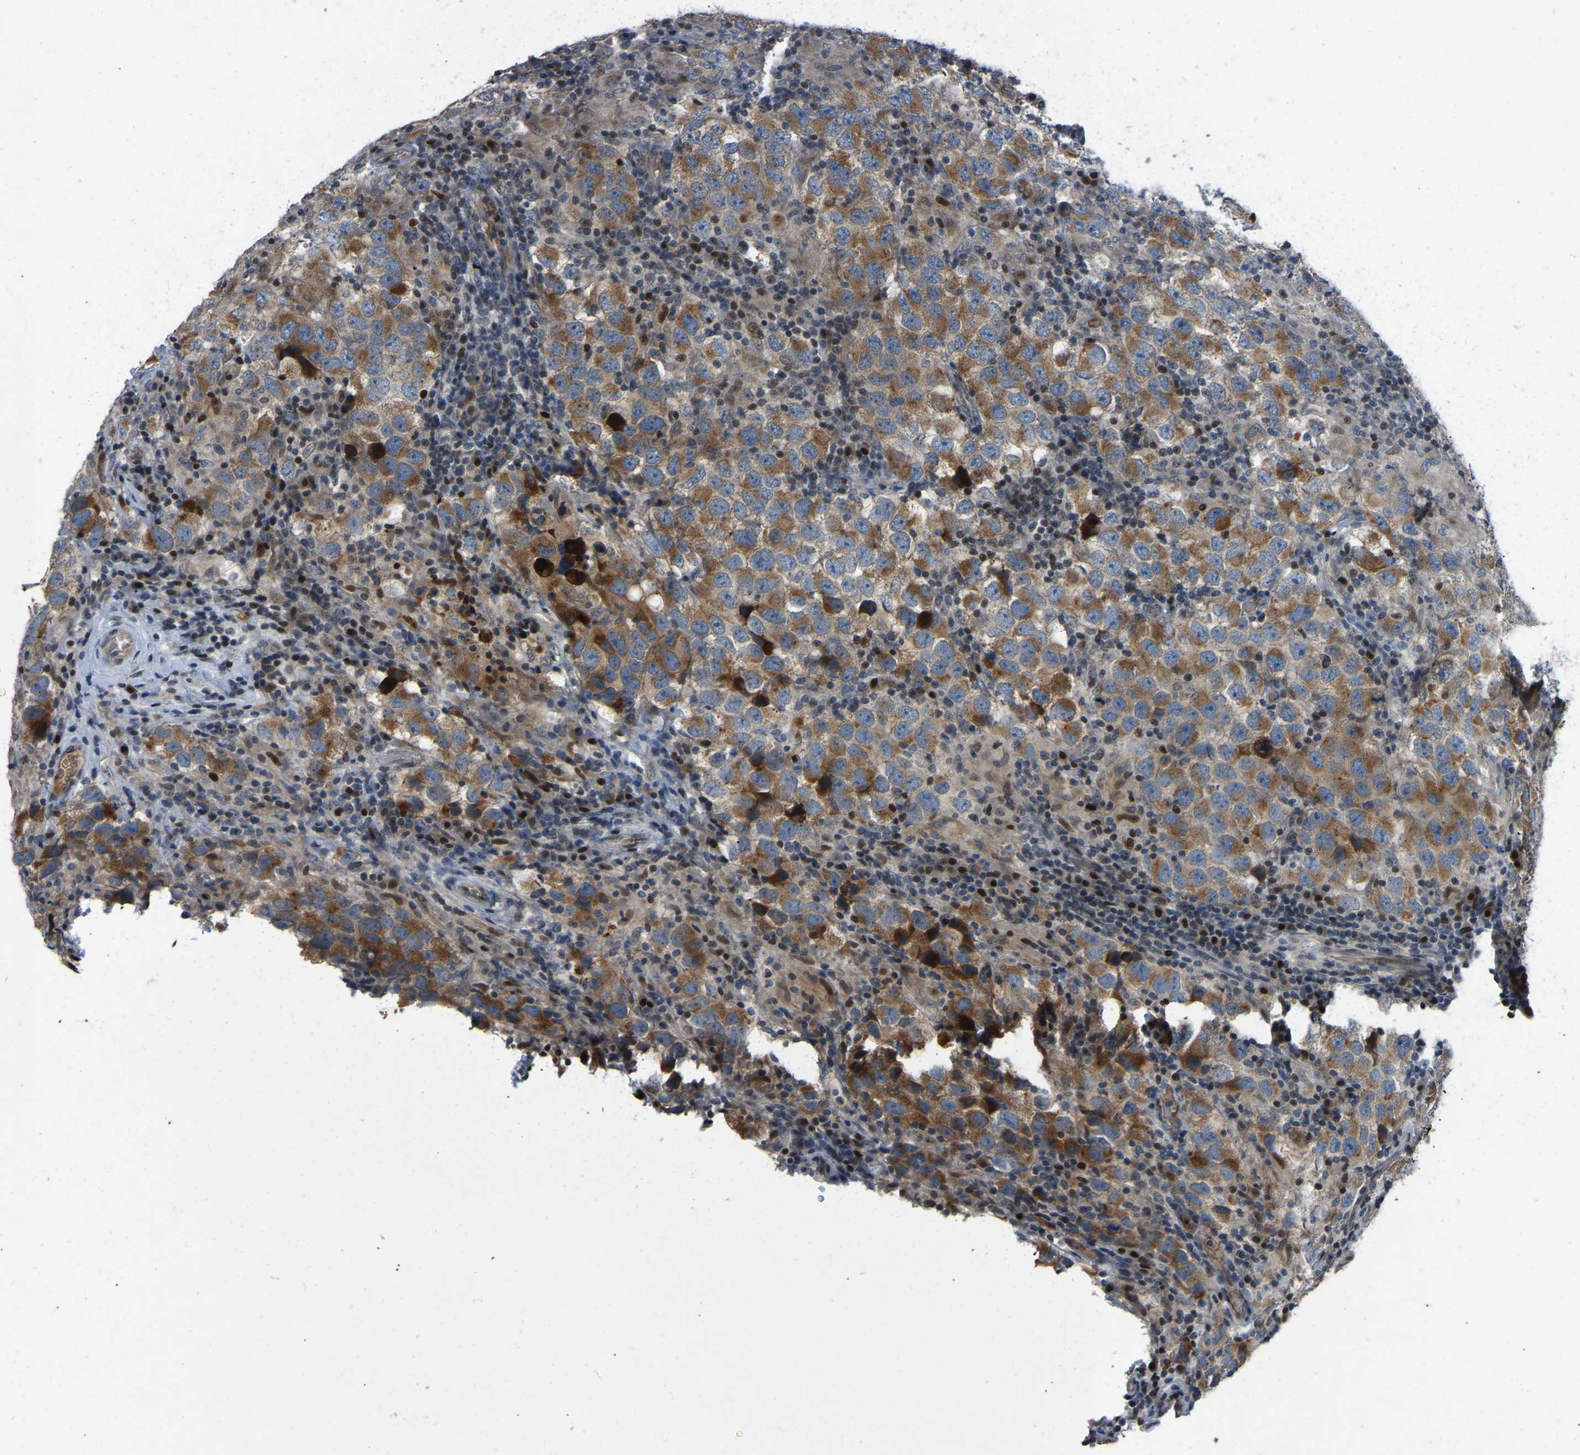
{"staining": {"intensity": "moderate", "quantity": ">75%", "location": "cytoplasmic/membranous"}, "tissue": "testis cancer", "cell_type": "Tumor cells", "image_type": "cancer", "snomed": [{"axis": "morphology", "description": "Carcinoma, Embryonal, NOS"}, {"axis": "topography", "description": "Testis"}], "caption": "This image shows immunohistochemistry staining of human testis cancer, with medium moderate cytoplasmic/membranous expression in about >75% of tumor cells.", "gene": "C21orf91", "patient": {"sex": "male", "age": 21}}